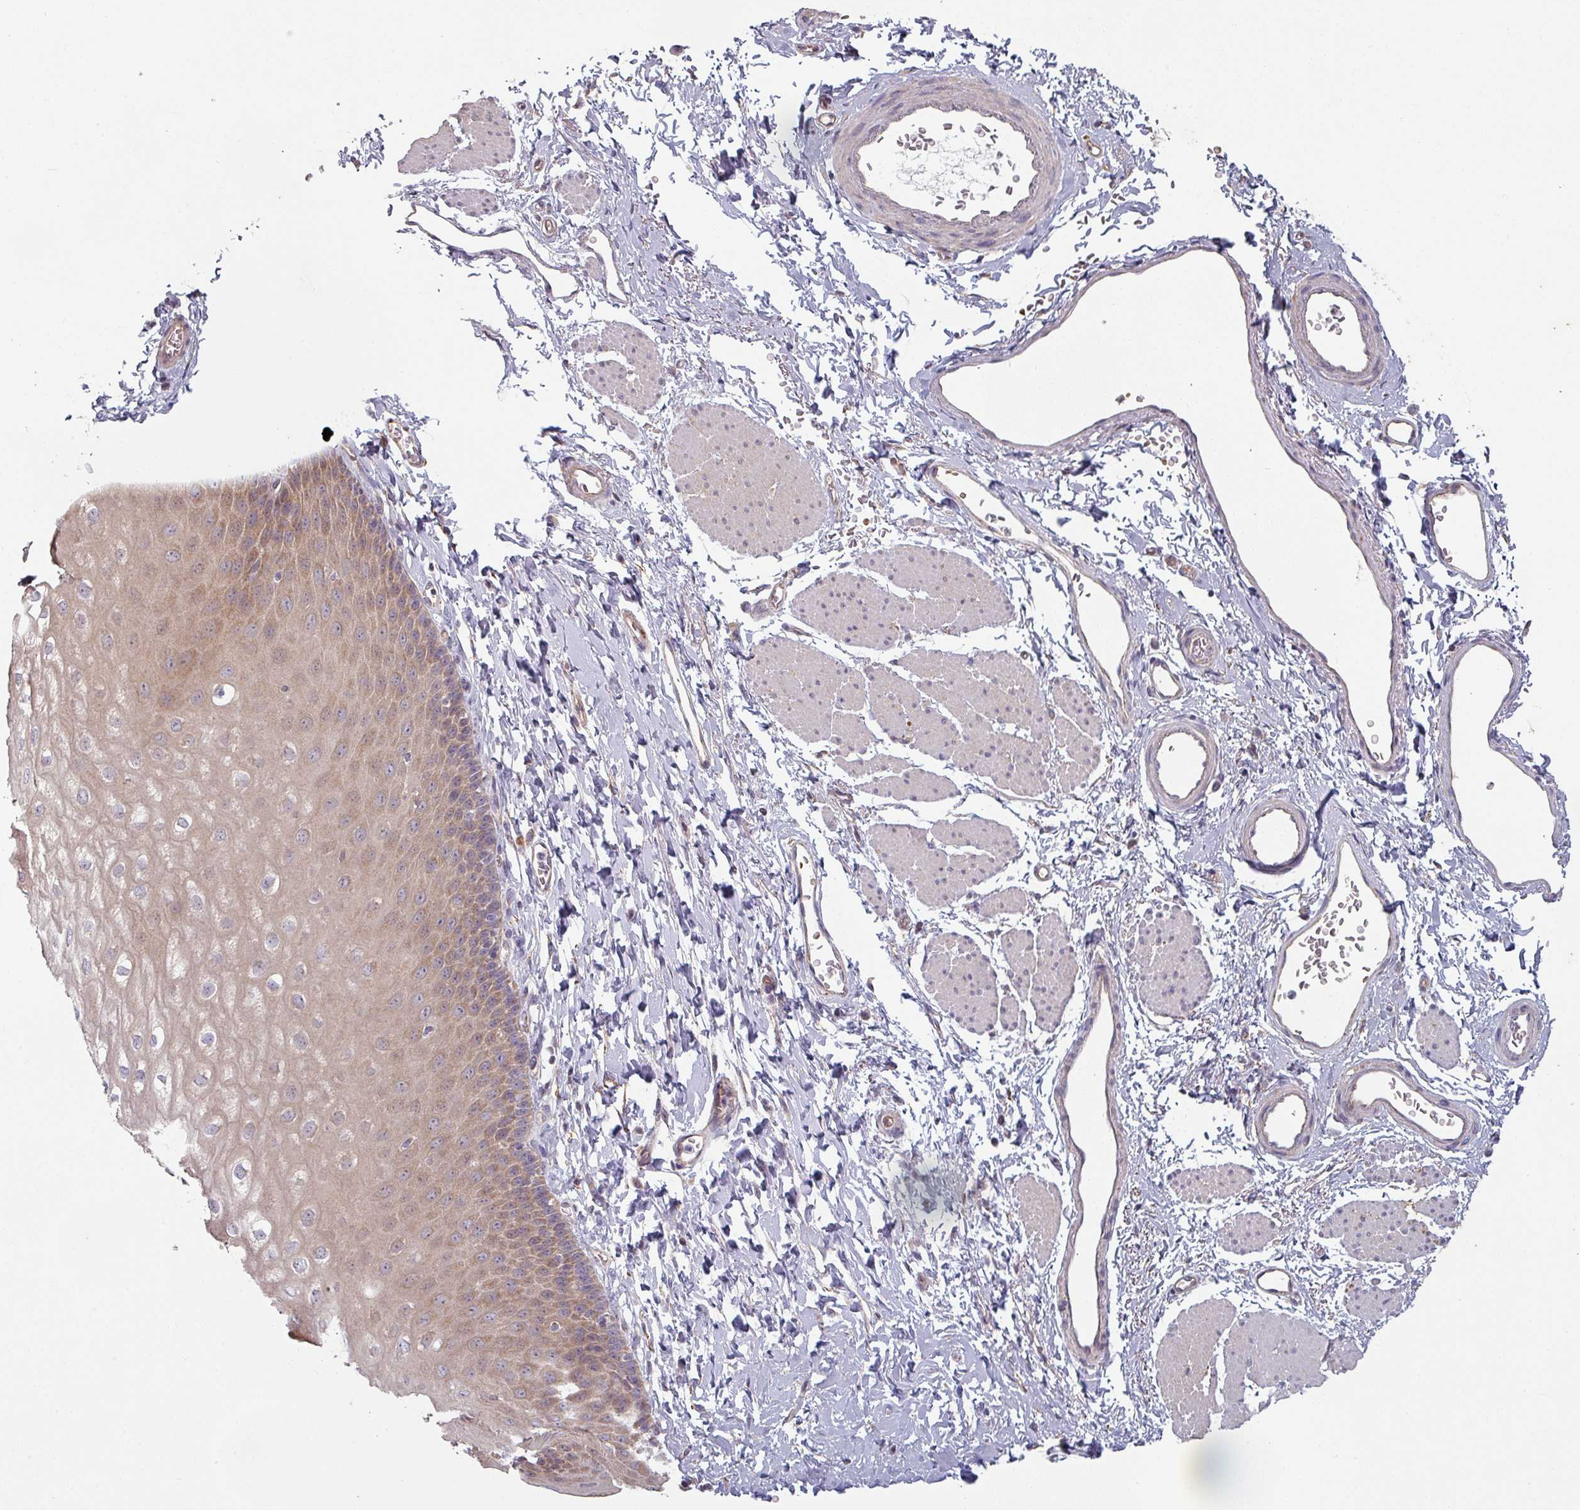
{"staining": {"intensity": "moderate", "quantity": "25%-75%", "location": "cytoplasmic/membranous"}, "tissue": "esophagus", "cell_type": "Squamous epithelial cells", "image_type": "normal", "snomed": [{"axis": "morphology", "description": "Normal tissue, NOS"}, {"axis": "topography", "description": "Esophagus"}], "caption": "Immunohistochemical staining of normal human esophagus demonstrates 25%-75% levels of moderate cytoplasmic/membranous protein positivity in approximately 25%-75% of squamous epithelial cells. The staining is performed using DAB (3,3'-diaminobenzidine) brown chromogen to label protein expression. The nuclei are counter-stained blue using hematoxylin.", "gene": "PLEKHJ1", "patient": {"sex": "male", "age": 70}}